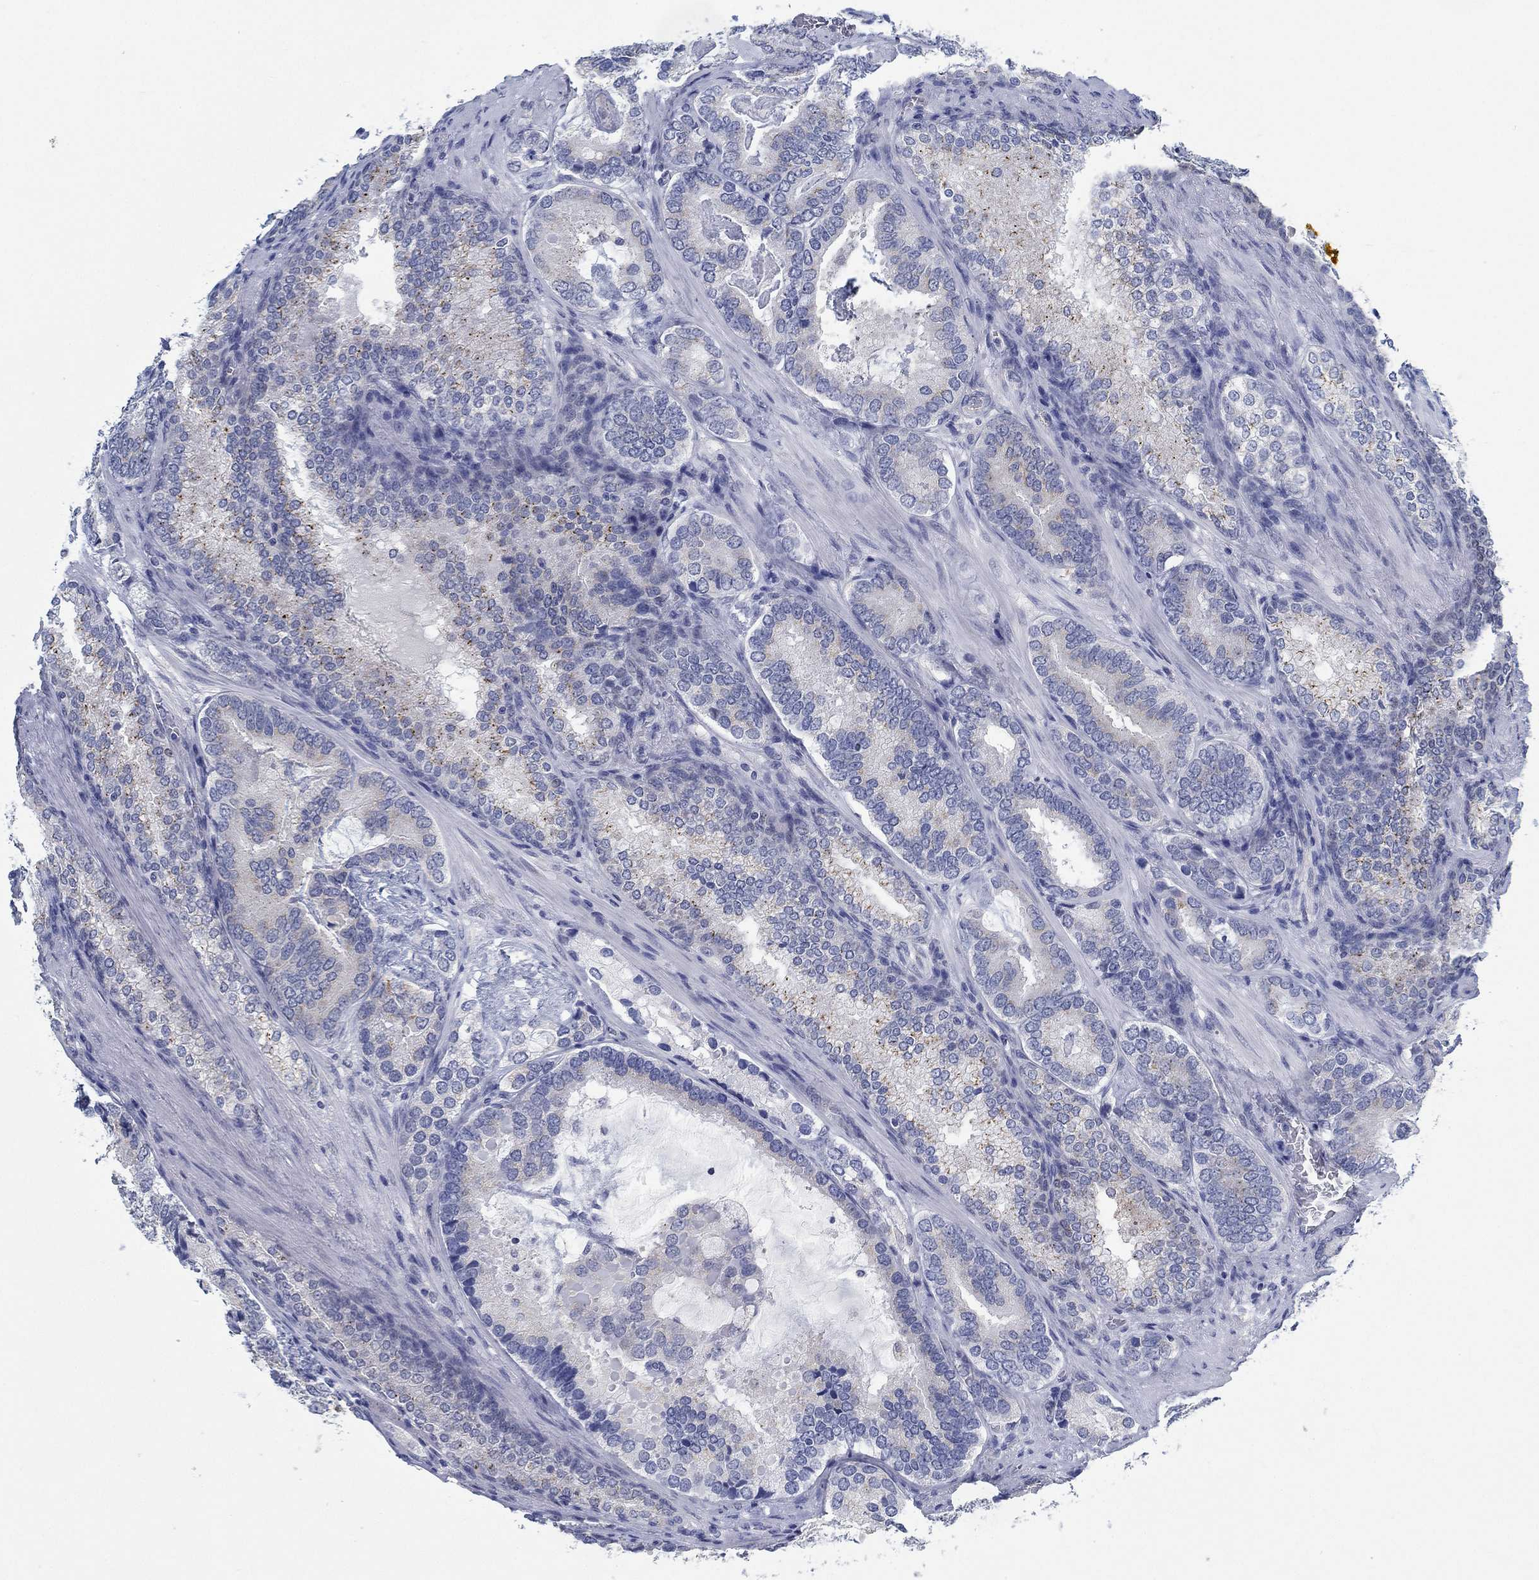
{"staining": {"intensity": "moderate", "quantity": "<25%", "location": "cytoplasmic/membranous"}, "tissue": "prostate cancer", "cell_type": "Tumor cells", "image_type": "cancer", "snomed": [{"axis": "morphology", "description": "Adenocarcinoma, Low grade"}, {"axis": "topography", "description": "Prostate"}], "caption": "High-power microscopy captured an immunohistochemistry (IHC) histopathology image of prostate adenocarcinoma (low-grade), revealing moderate cytoplasmic/membranous positivity in approximately <25% of tumor cells.", "gene": "TEKT4", "patient": {"sex": "male", "age": 60}}